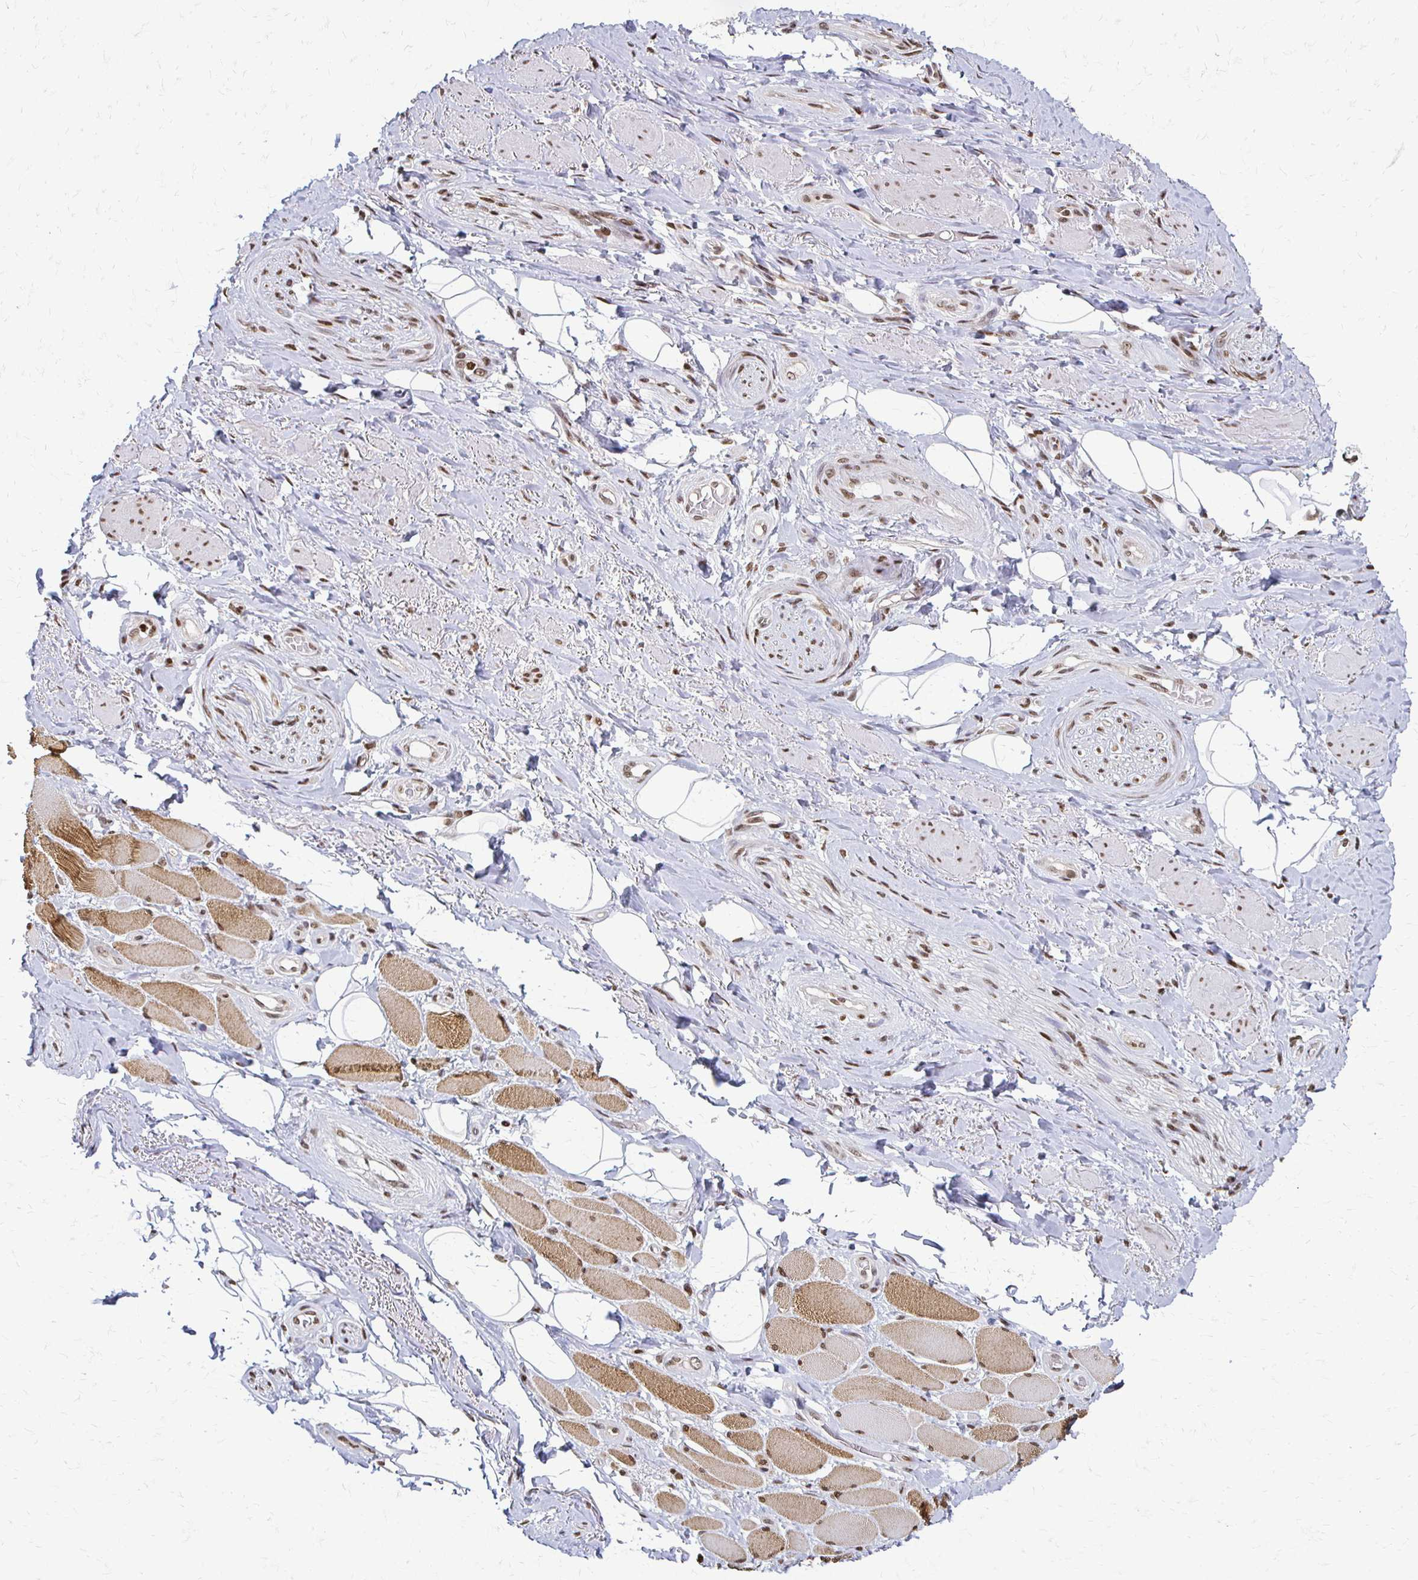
{"staining": {"intensity": "moderate", "quantity": ">75%", "location": "nuclear"}, "tissue": "adipose tissue", "cell_type": "Adipocytes", "image_type": "normal", "snomed": [{"axis": "morphology", "description": "Normal tissue, NOS"}, {"axis": "topography", "description": "Anal"}, {"axis": "topography", "description": "Peripheral nerve tissue"}], "caption": "High-magnification brightfield microscopy of normal adipose tissue stained with DAB (brown) and counterstained with hematoxylin (blue). adipocytes exhibit moderate nuclear positivity is identified in about>75% of cells.", "gene": "HOXA9", "patient": {"sex": "male", "age": 53}}